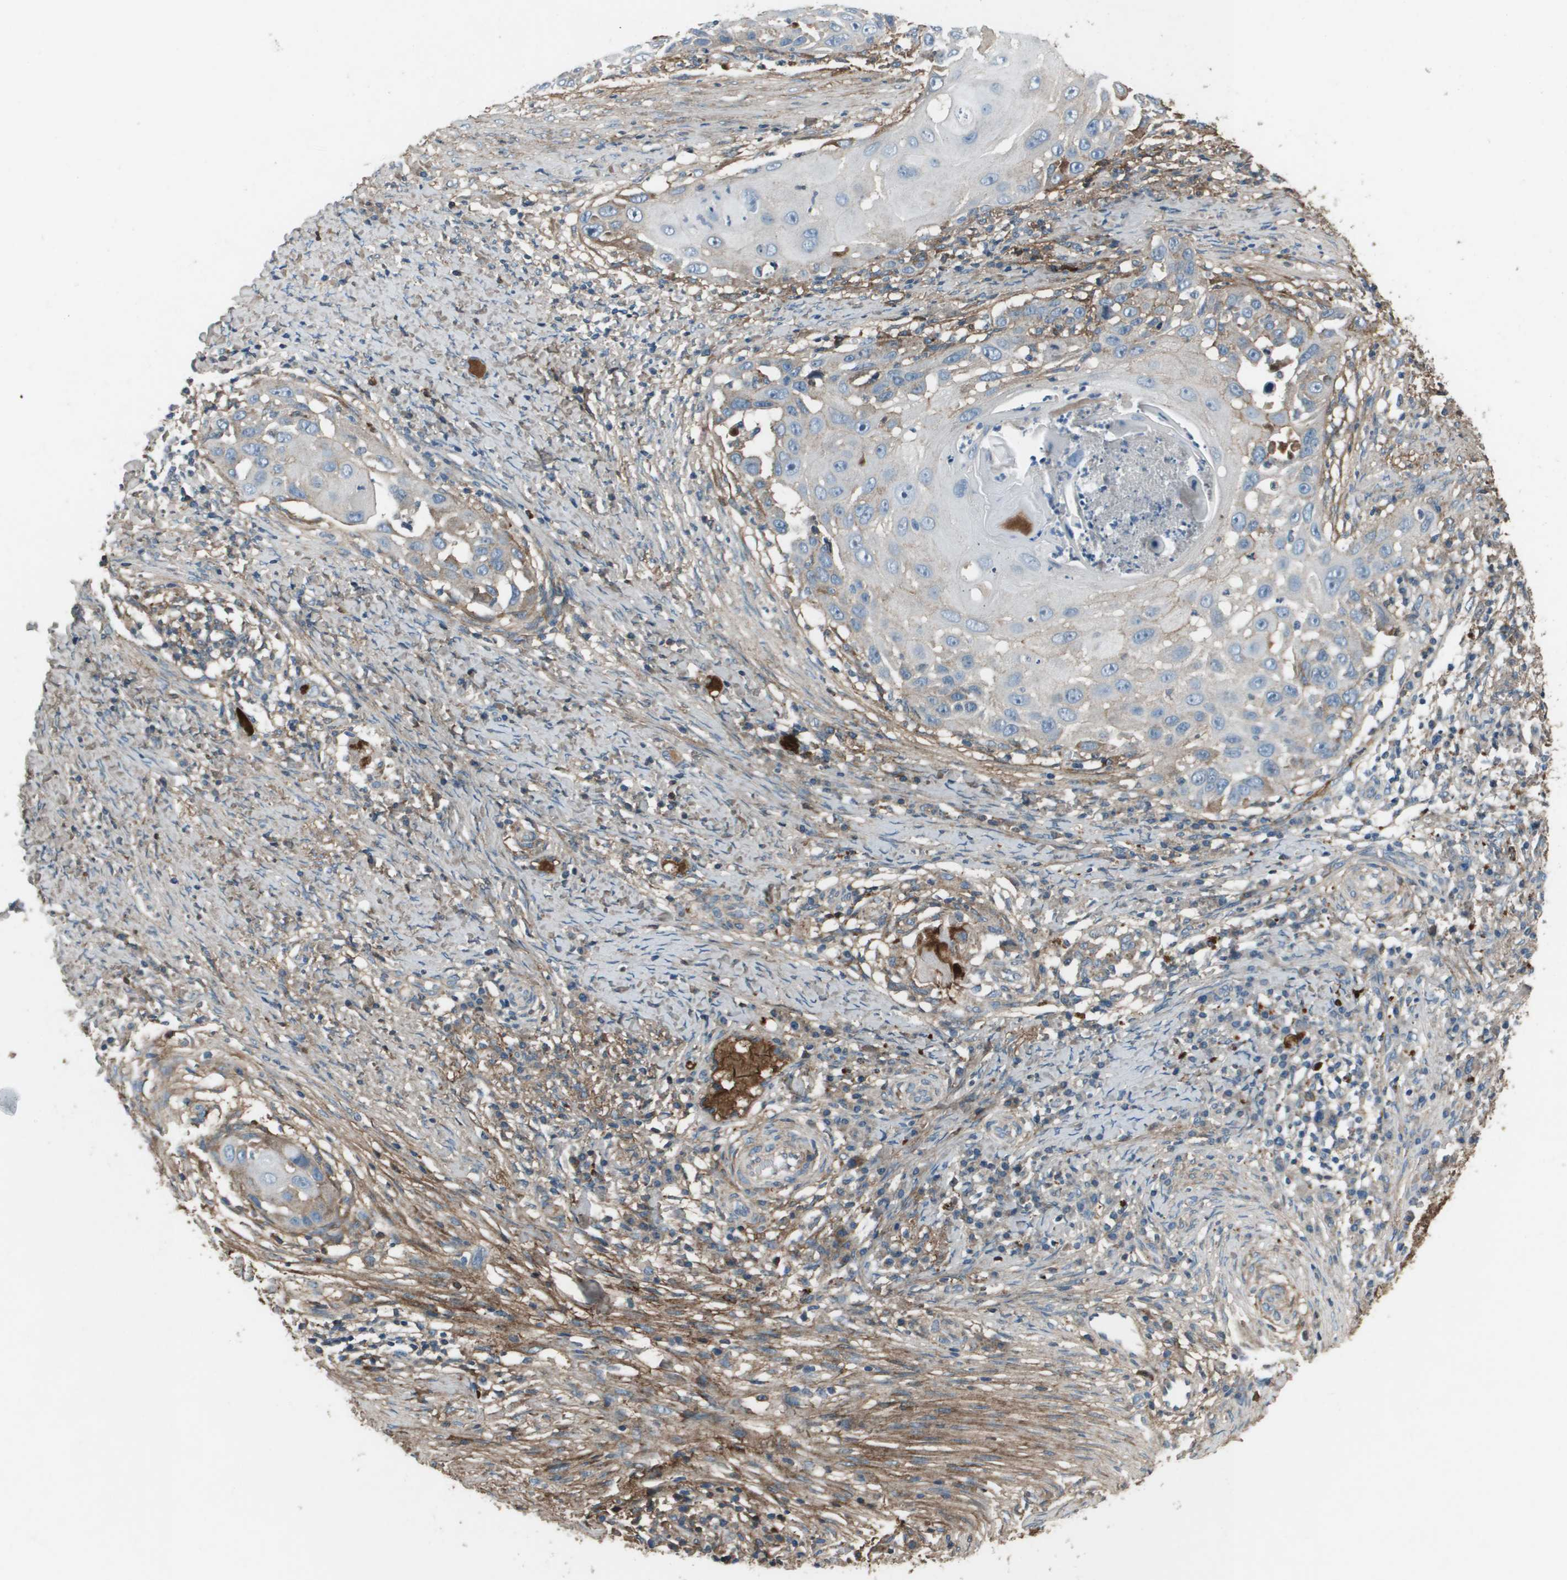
{"staining": {"intensity": "negative", "quantity": "none", "location": "none"}, "tissue": "skin cancer", "cell_type": "Tumor cells", "image_type": "cancer", "snomed": [{"axis": "morphology", "description": "Squamous cell carcinoma, NOS"}, {"axis": "topography", "description": "Skin"}], "caption": "Protein analysis of skin cancer shows no significant staining in tumor cells.", "gene": "PCOLCE", "patient": {"sex": "female", "age": 44}}